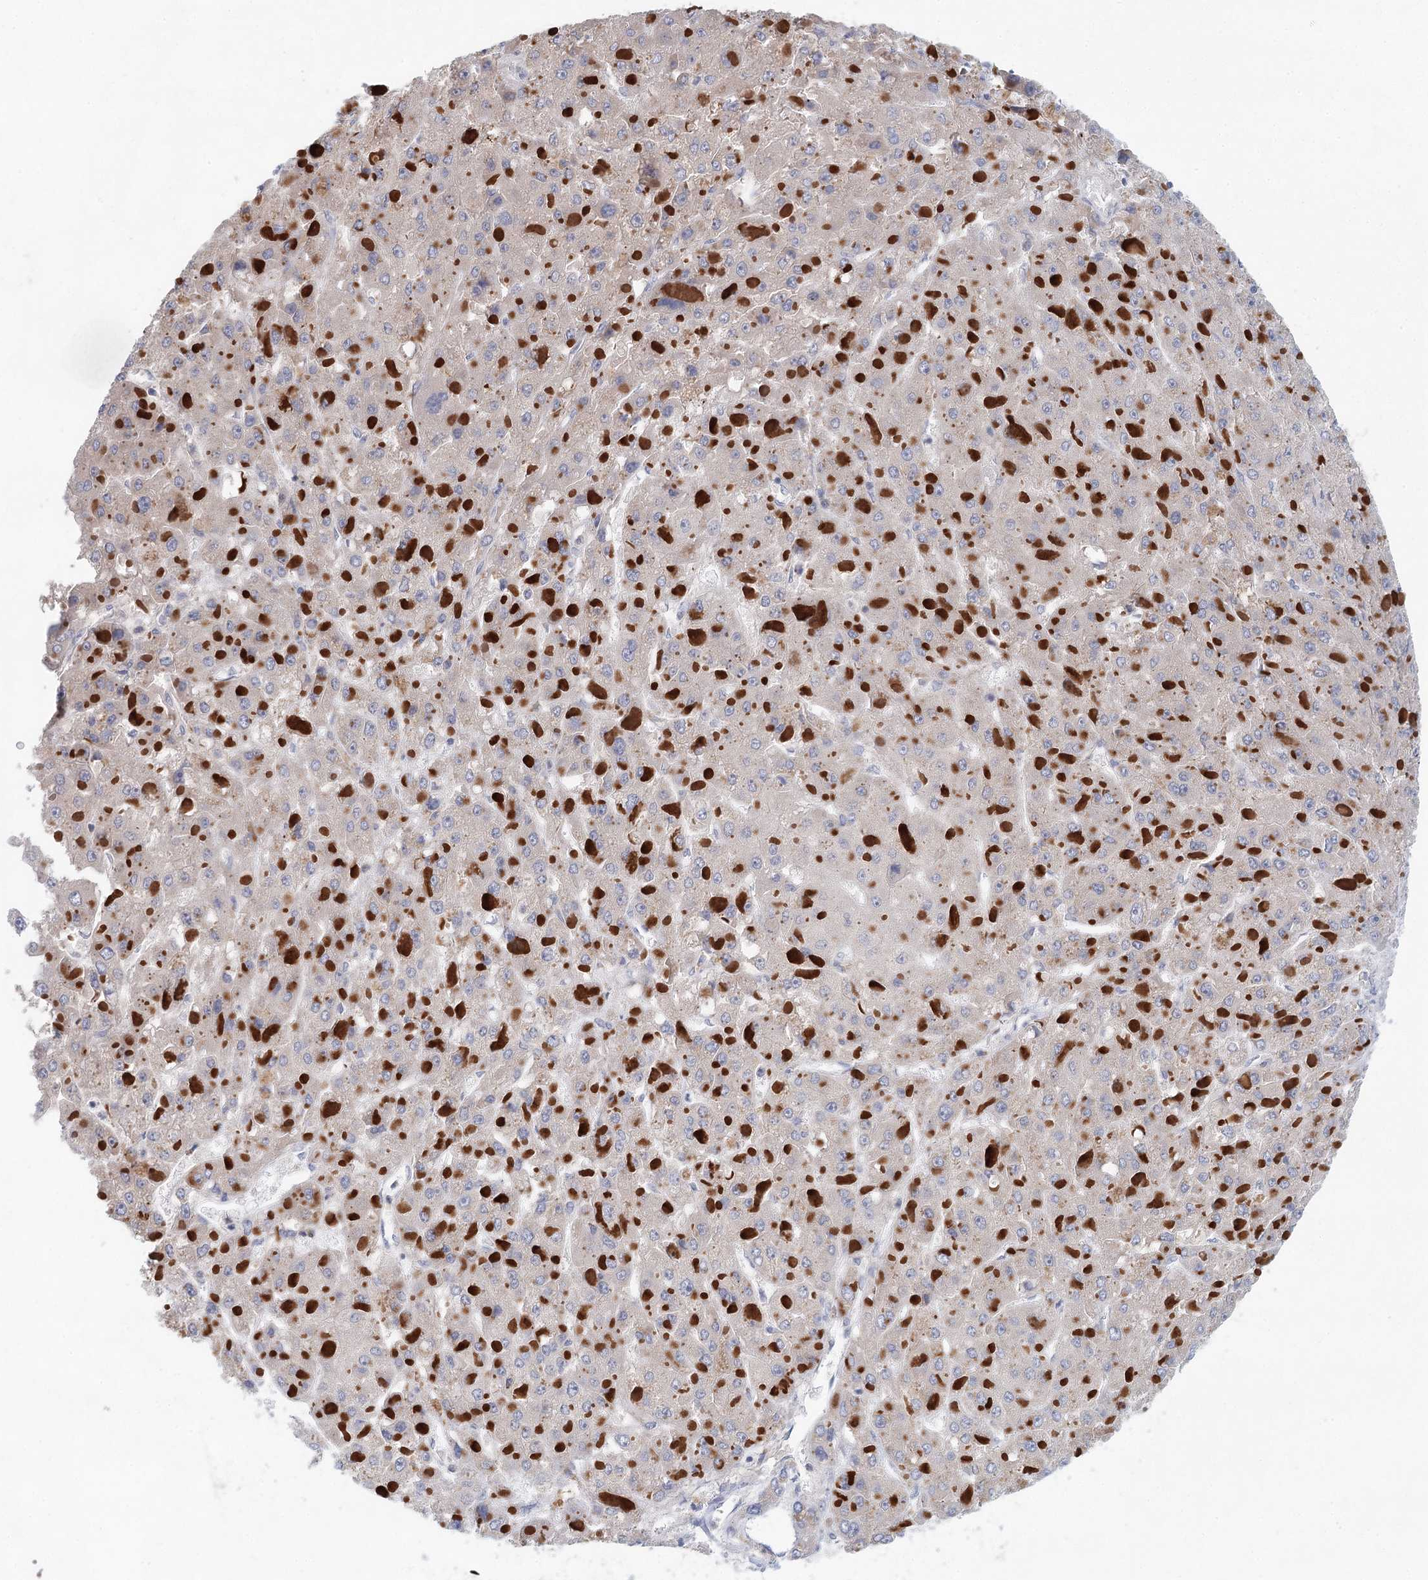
{"staining": {"intensity": "weak", "quantity": "<25%", "location": "cytoplasmic/membranous"}, "tissue": "liver cancer", "cell_type": "Tumor cells", "image_type": "cancer", "snomed": [{"axis": "morphology", "description": "Carcinoma, Hepatocellular, NOS"}, {"axis": "topography", "description": "Liver"}], "caption": "This is a image of IHC staining of liver cancer (hepatocellular carcinoma), which shows no expression in tumor cells.", "gene": "BLTP1", "patient": {"sex": "female", "age": 73}}